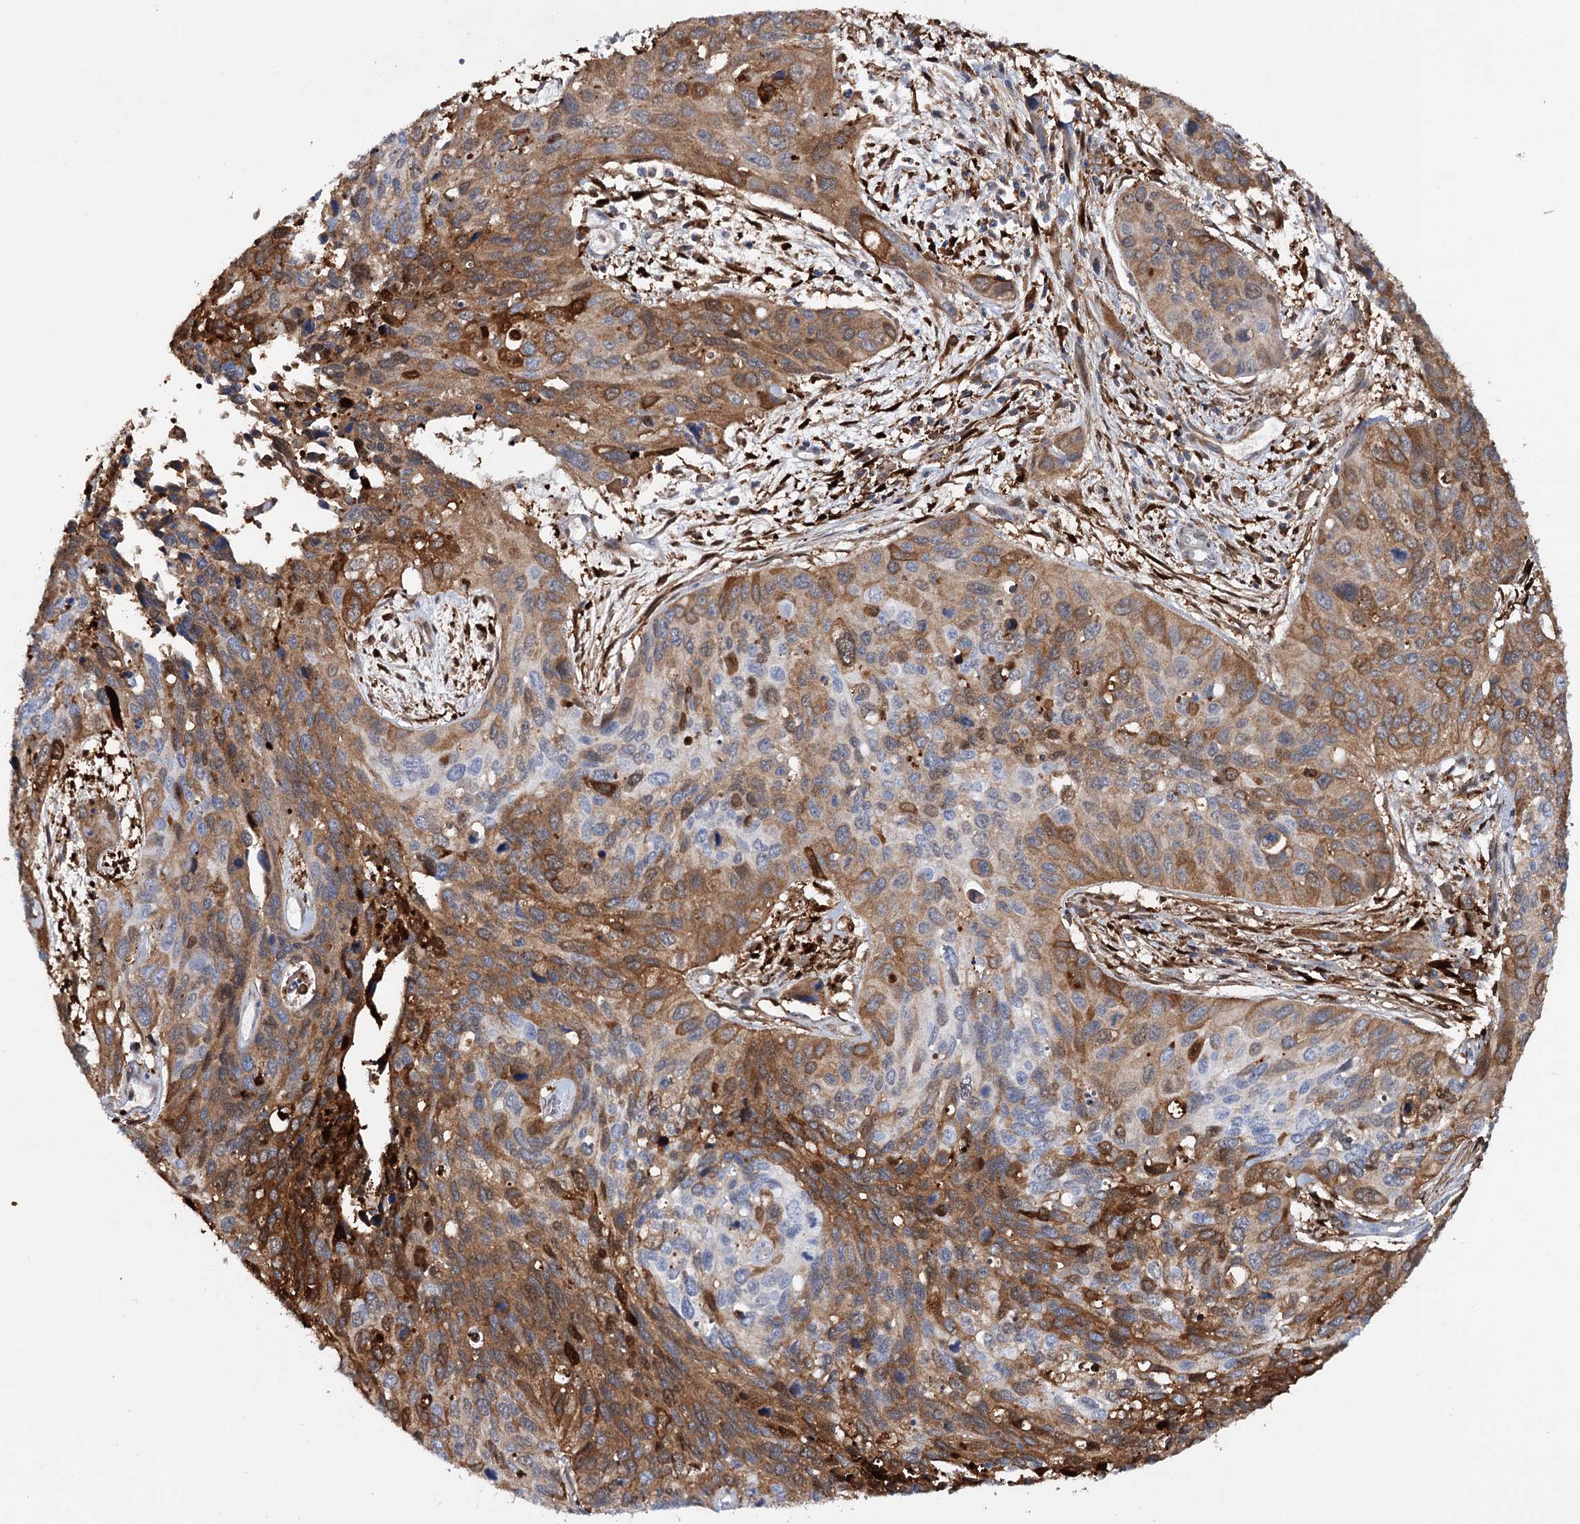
{"staining": {"intensity": "strong", "quantity": ">75%", "location": "cytoplasmic/membranous"}, "tissue": "cervical cancer", "cell_type": "Tumor cells", "image_type": "cancer", "snomed": [{"axis": "morphology", "description": "Squamous cell carcinoma, NOS"}, {"axis": "topography", "description": "Cervix"}], "caption": "Approximately >75% of tumor cells in cervical cancer (squamous cell carcinoma) reveal strong cytoplasmic/membranous protein expression as visualized by brown immunohistochemical staining.", "gene": "CFAP46", "patient": {"sex": "female", "age": 55}}